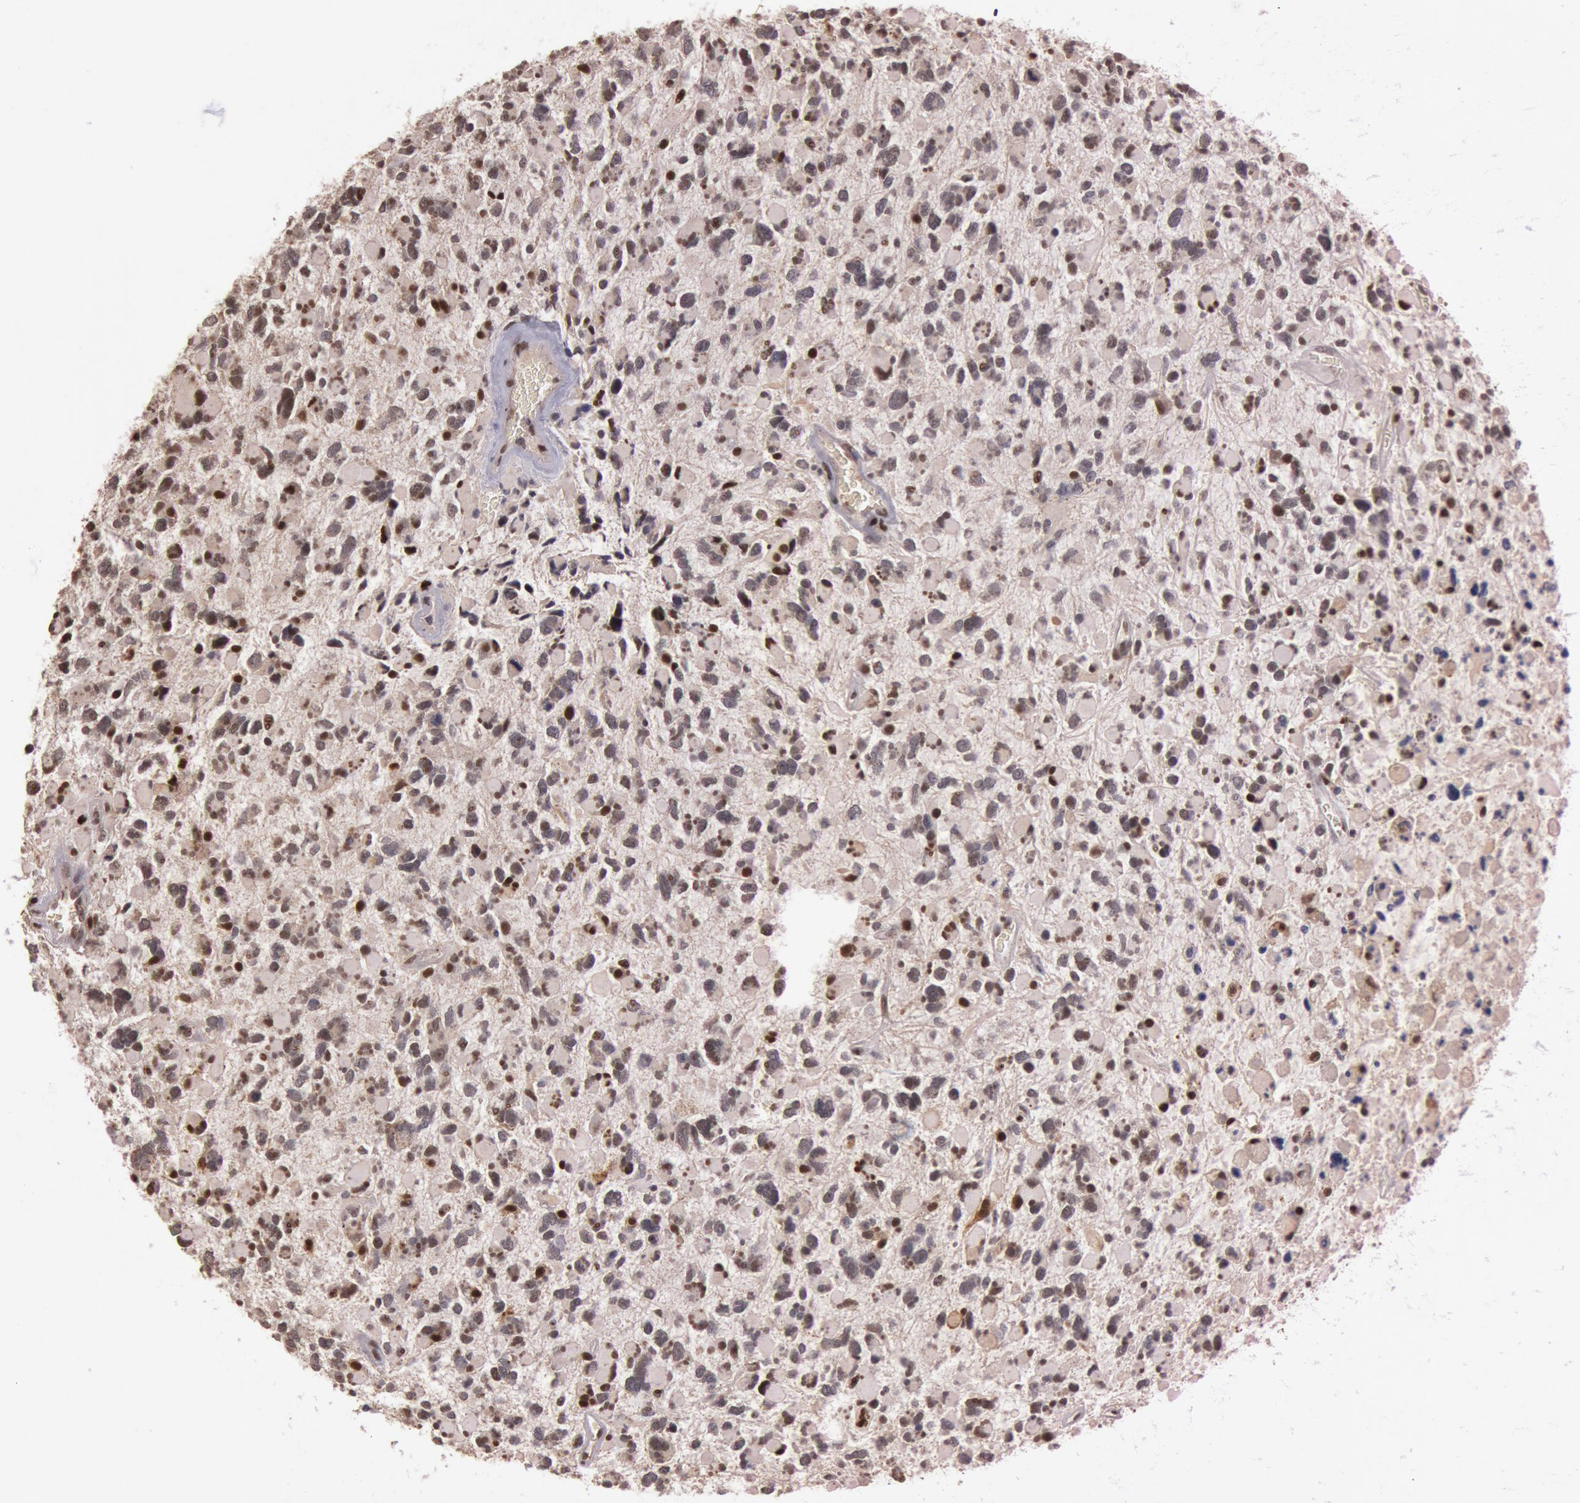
{"staining": {"intensity": "moderate", "quantity": "<25%", "location": "nuclear"}, "tissue": "glioma", "cell_type": "Tumor cells", "image_type": "cancer", "snomed": [{"axis": "morphology", "description": "Glioma, malignant, High grade"}, {"axis": "topography", "description": "Brain"}], "caption": "This image exhibits IHC staining of human malignant glioma (high-grade), with low moderate nuclear expression in approximately <25% of tumor cells.", "gene": "TASL", "patient": {"sex": "female", "age": 37}}